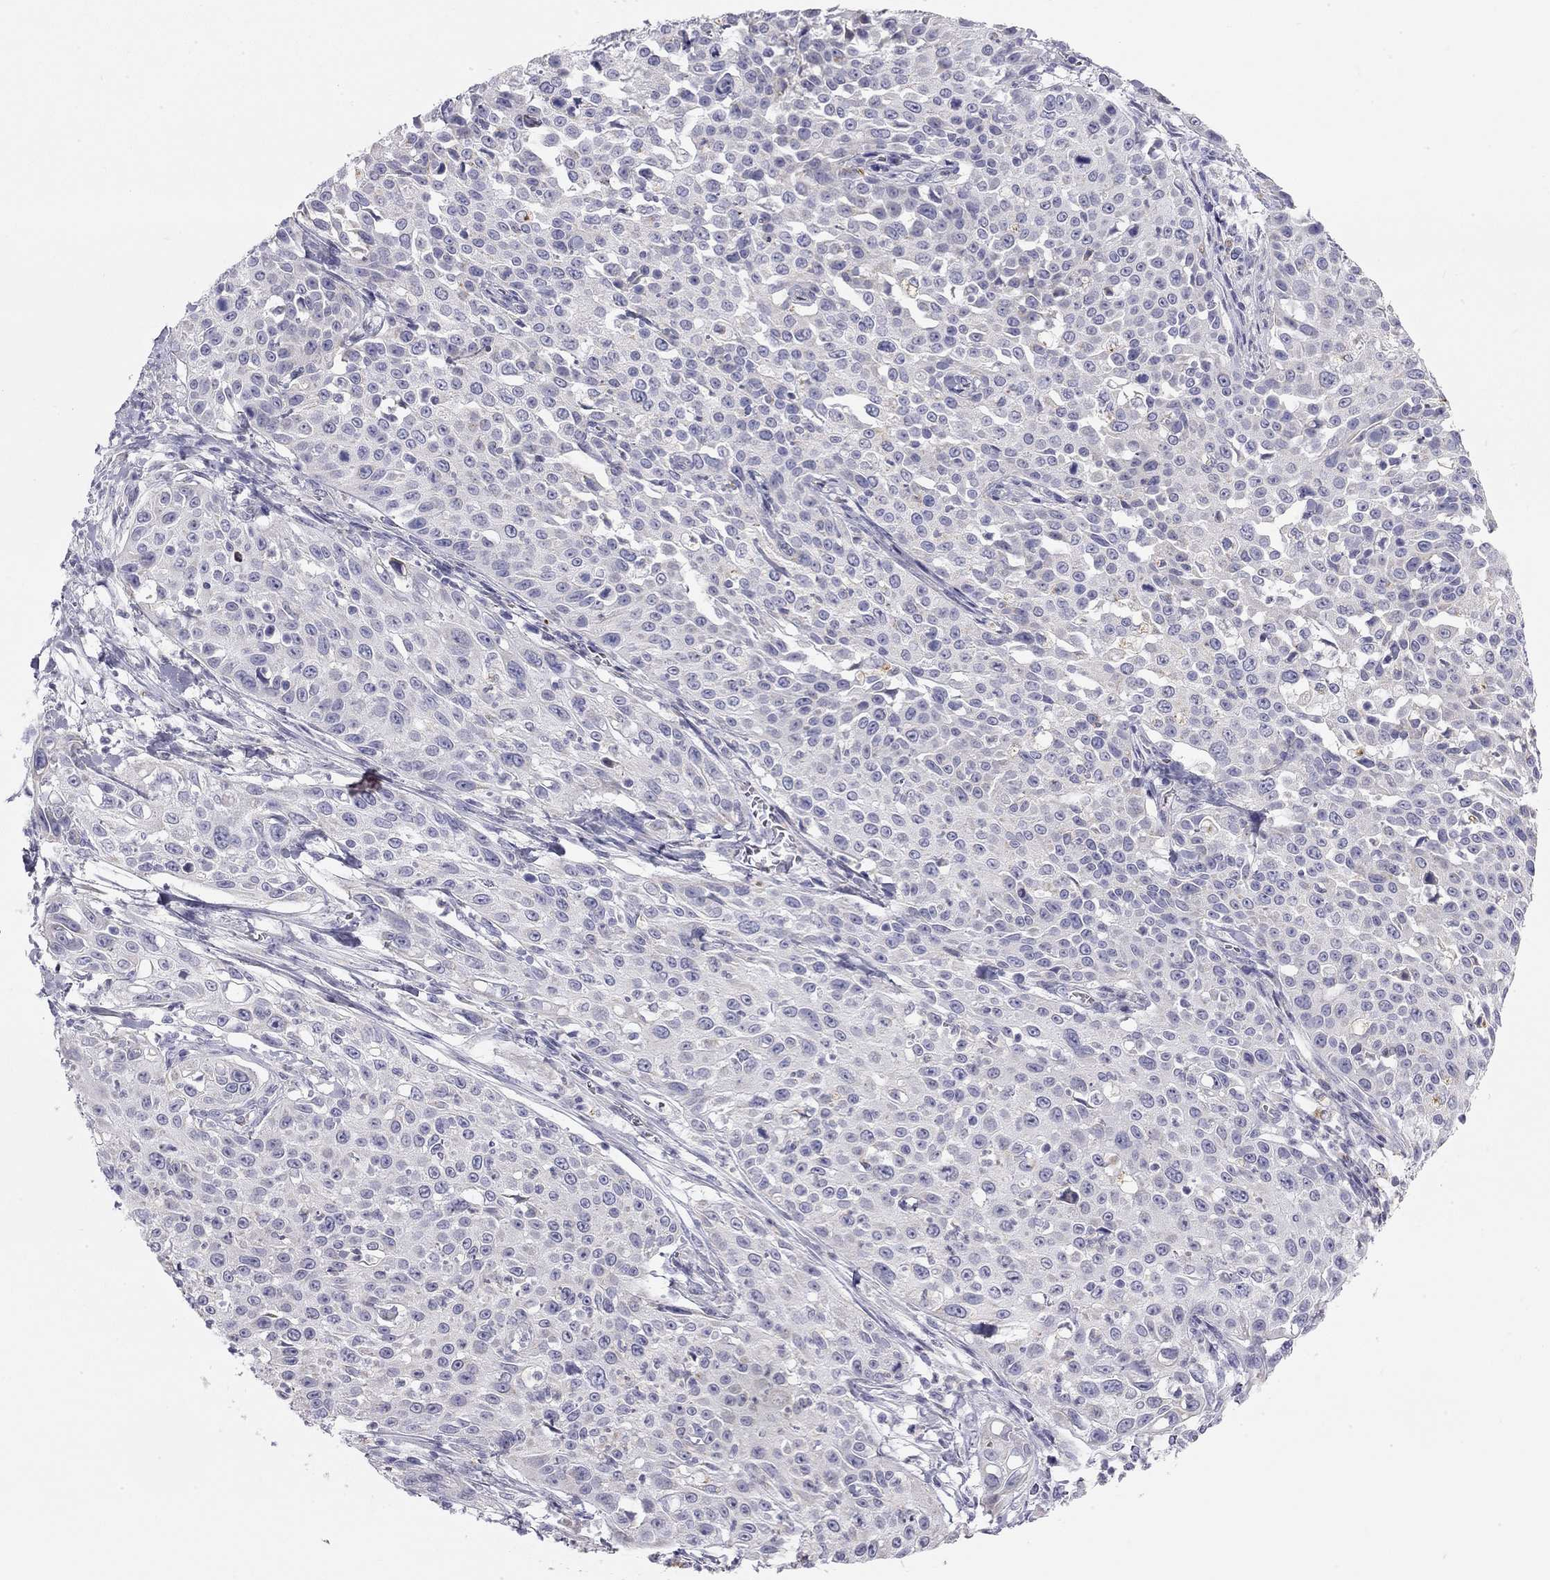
{"staining": {"intensity": "negative", "quantity": "none", "location": "none"}, "tissue": "cervical cancer", "cell_type": "Tumor cells", "image_type": "cancer", "snomed": [{"axis": "morphology", "description": "Squamous cell carcinoma, NOS"}, {"axis": "topography", "description": "Cervix"}], "caption": "This histopathology image is of cervical cancer (squamous cell carcinoma) stained with immunohistochemistry (IHC) to label a protein in brown with the nuclei are counter-stained blue. There is no expression in tumor cells. (DAB immunohistochemistry (IHC) visualized using brightfield microscopy, high magnification).", "gene": "TDRD6", "patient": {"sex": "female", "age": 26}}